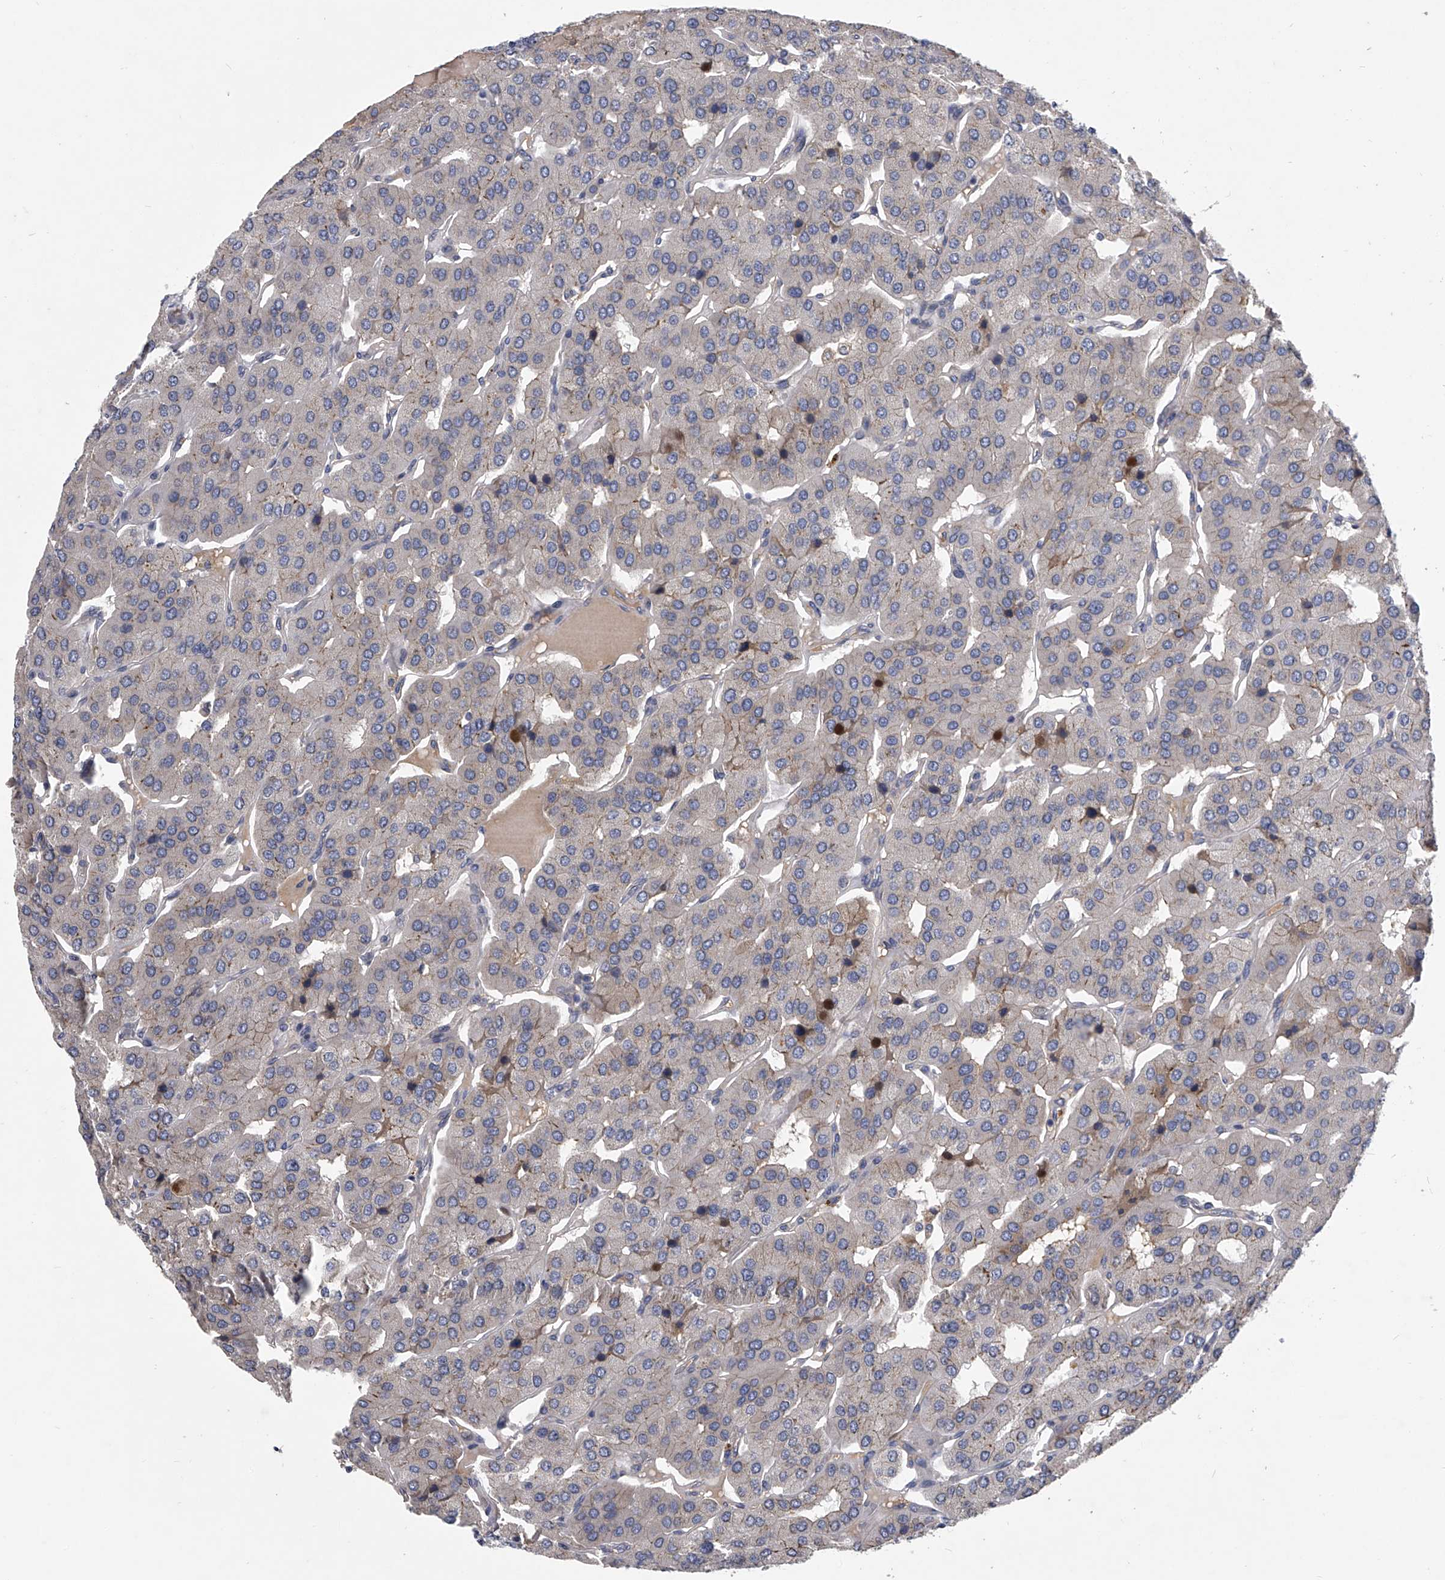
{"staining": {"intensity": "negative", "quantity": "none", "location": "none"}, "tissue": "parathyroid gland", "cell_type": "Glandular cells", "image_type": "normal", "snomed": [{"axis": "morphology", "description": "Normal tissue, NOS"}, {"axis": "morphology", "description": "Adenoma, NOS"}, {"axis": "topography", "description": "Parathyroid gland"}], "caption": "Histopathology image shows no protein positivity in glandular cells of benign parathyroid gland. (DAB immunohistochemistry, high magnification).", "gene": "CCR4", "patient": {"sex": "female", "age": 86}}